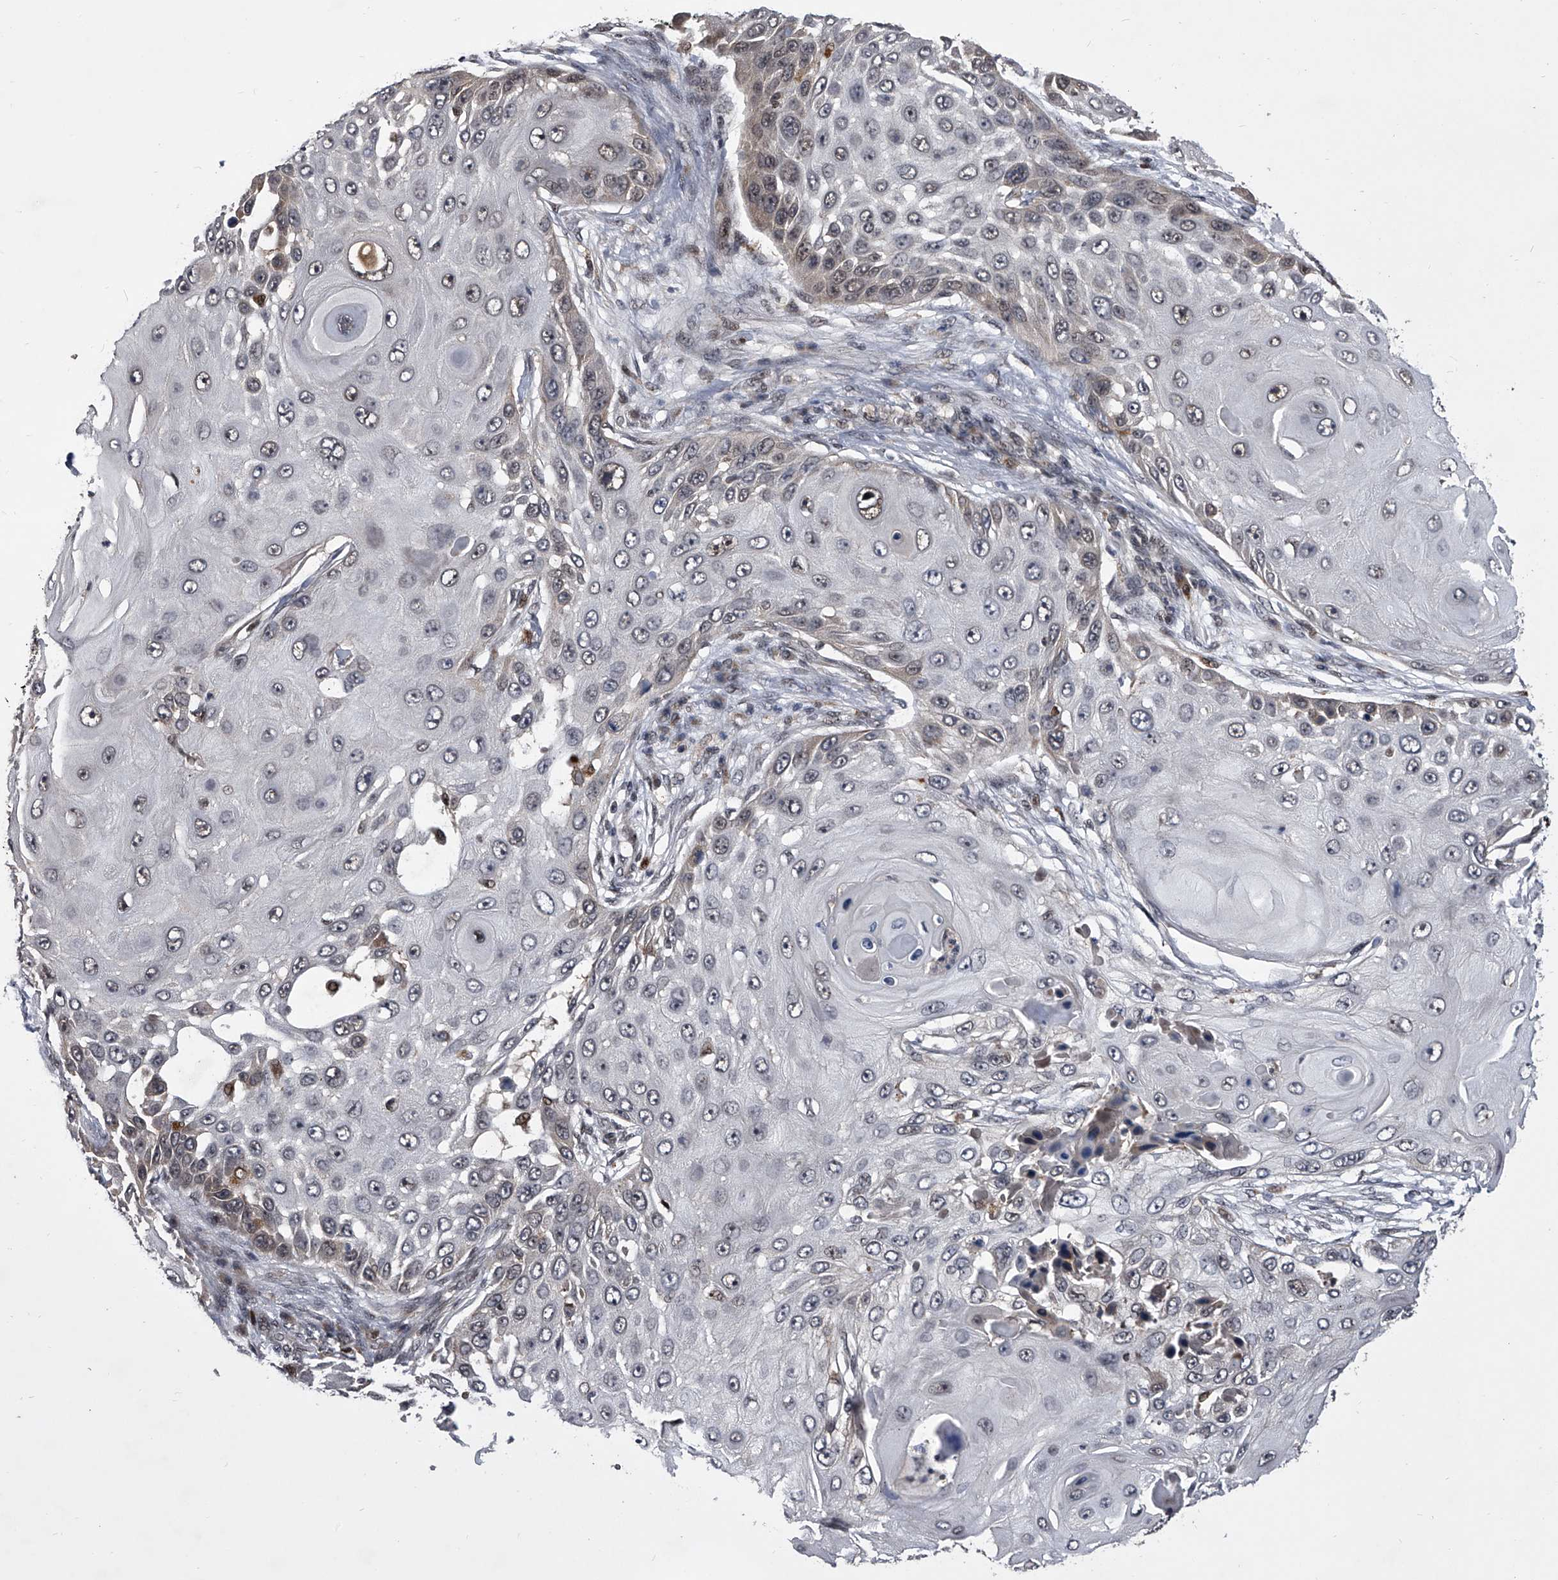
{"staining": {"intensity": "weak", "quantity": "<25%", "location": "cytoplasmic/membranous,nuclear"}, "tissue": "skin cancer", "cell_type": "Tumor cells", "image_type": "cancer", "snomed": [{"axis": "morphology", "description": "Squamous cell carcinoma, NOS"}, {"axis": "topography", "description": "Skin"}], "caption": "This is an IHC image of human squamous cell carcinoma (skin). There is no expression in tumor cells.", "gene": "CMTR1", "patient": {"sex": "female", "age": 44}}